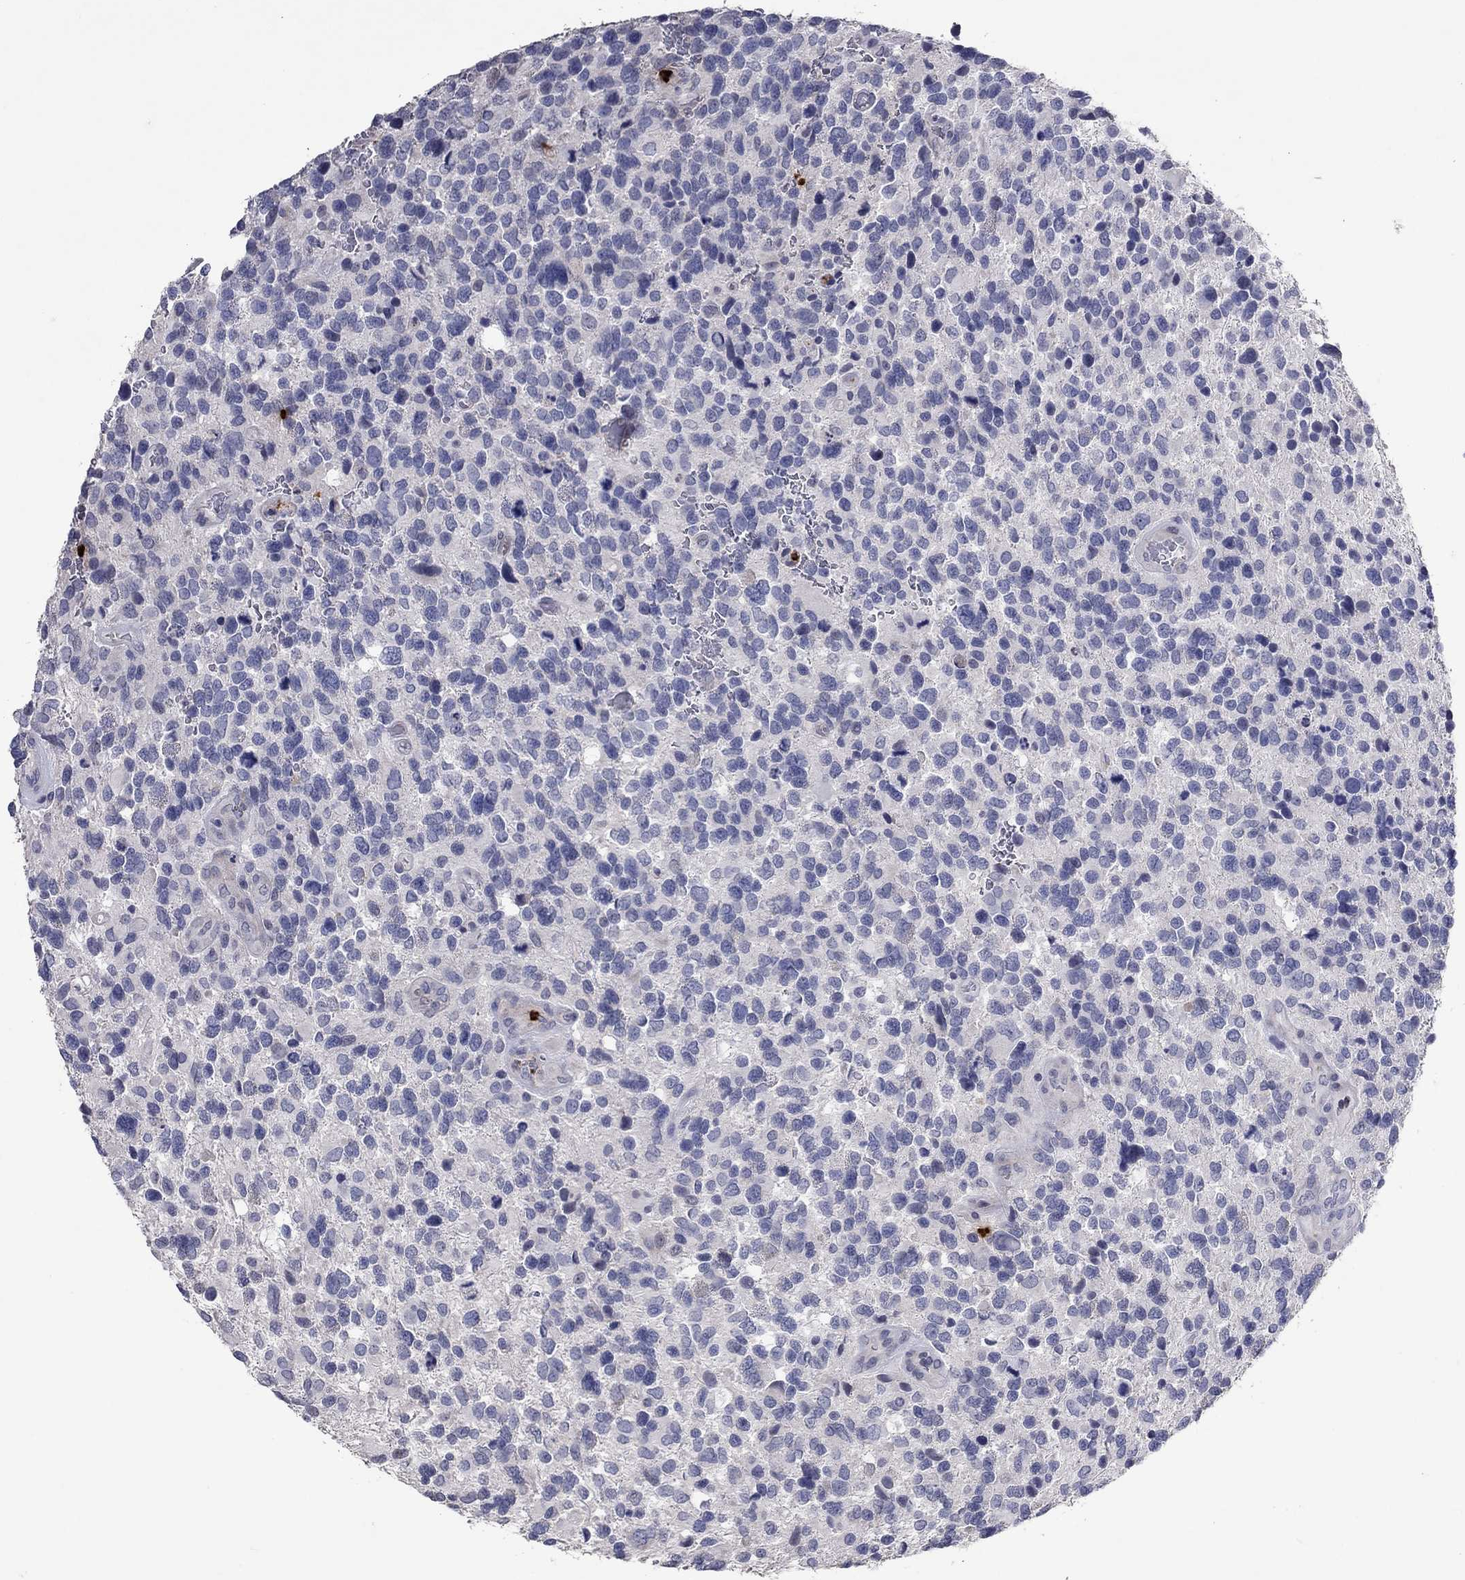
{"staining": {"intensity": "negative", "quantity": "none", "location": "none"}, "tissue": "glioma", "cell_type": "Tumor cells", "image_type": "cancer", "snomed": [{"axis": "morphology", "description": "Glioma, malignant, Low grade"}, {"axis": "topography", "description": "Brain"}], "caption": "Immunohistochemistry (IHC) of glioma shows no positivity in tumor cells.", "gene": "CCL5", "patient": {"sex": "female", "age": 32}}